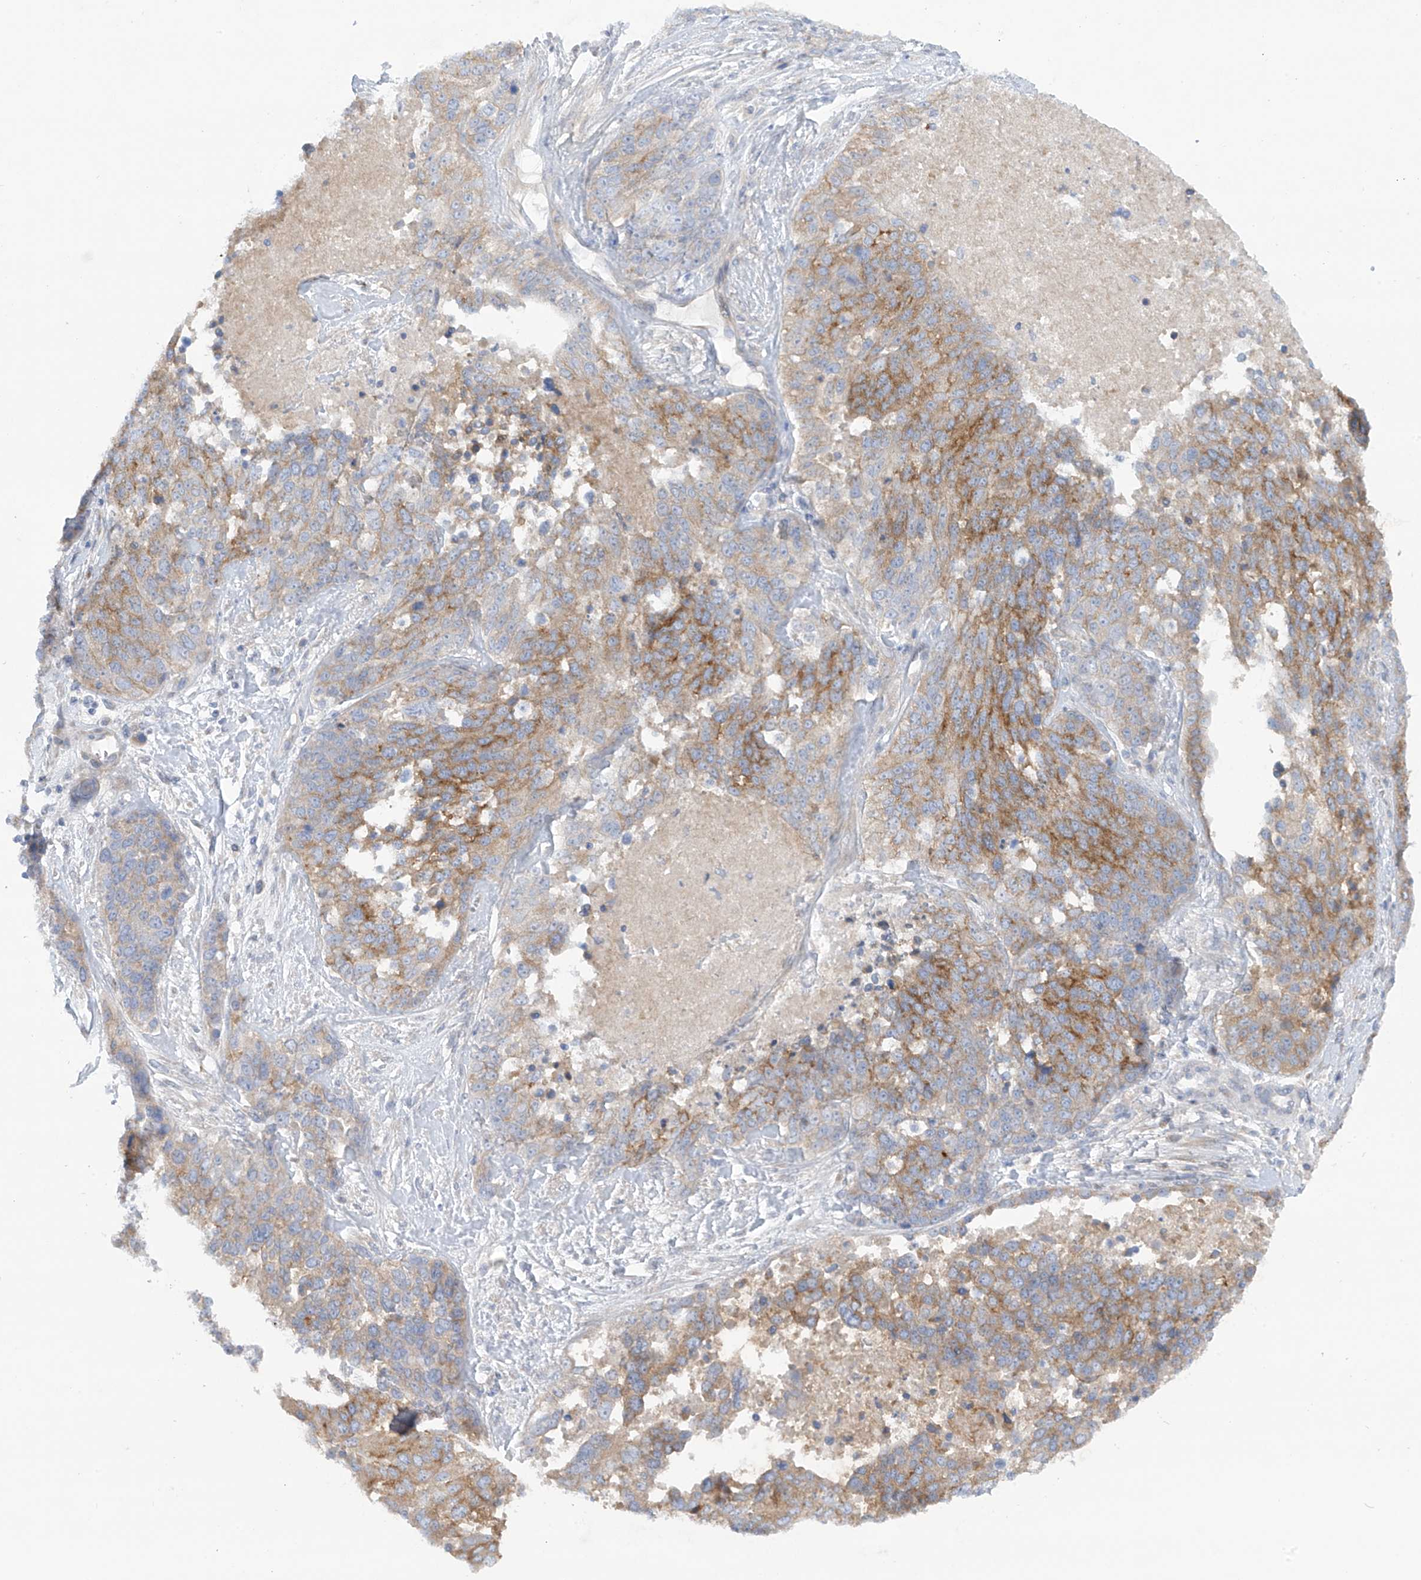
{"staining": {"intensity": "moderate", "quantity": ">75%", "location": "cytoplasmic/membranous"}, "tissue": "ovarian cancer", "cell_type": "Tumor cells", "image_type": "cancer", "snomed": [{"axis": "morphology", "description": "Cystadenocarcinoma, serous, NOS"}, {"axis": "topography", "description": "Ovary"}], "caption": "Protein expression analysis of human ovarian serous cystadenocarcinoma reveals moderate cytoplasmic/membranous positivity in about >75% of tumor cells.", "gene": "TRMT2B", "patient": {"sex": "female", "age": 44}}